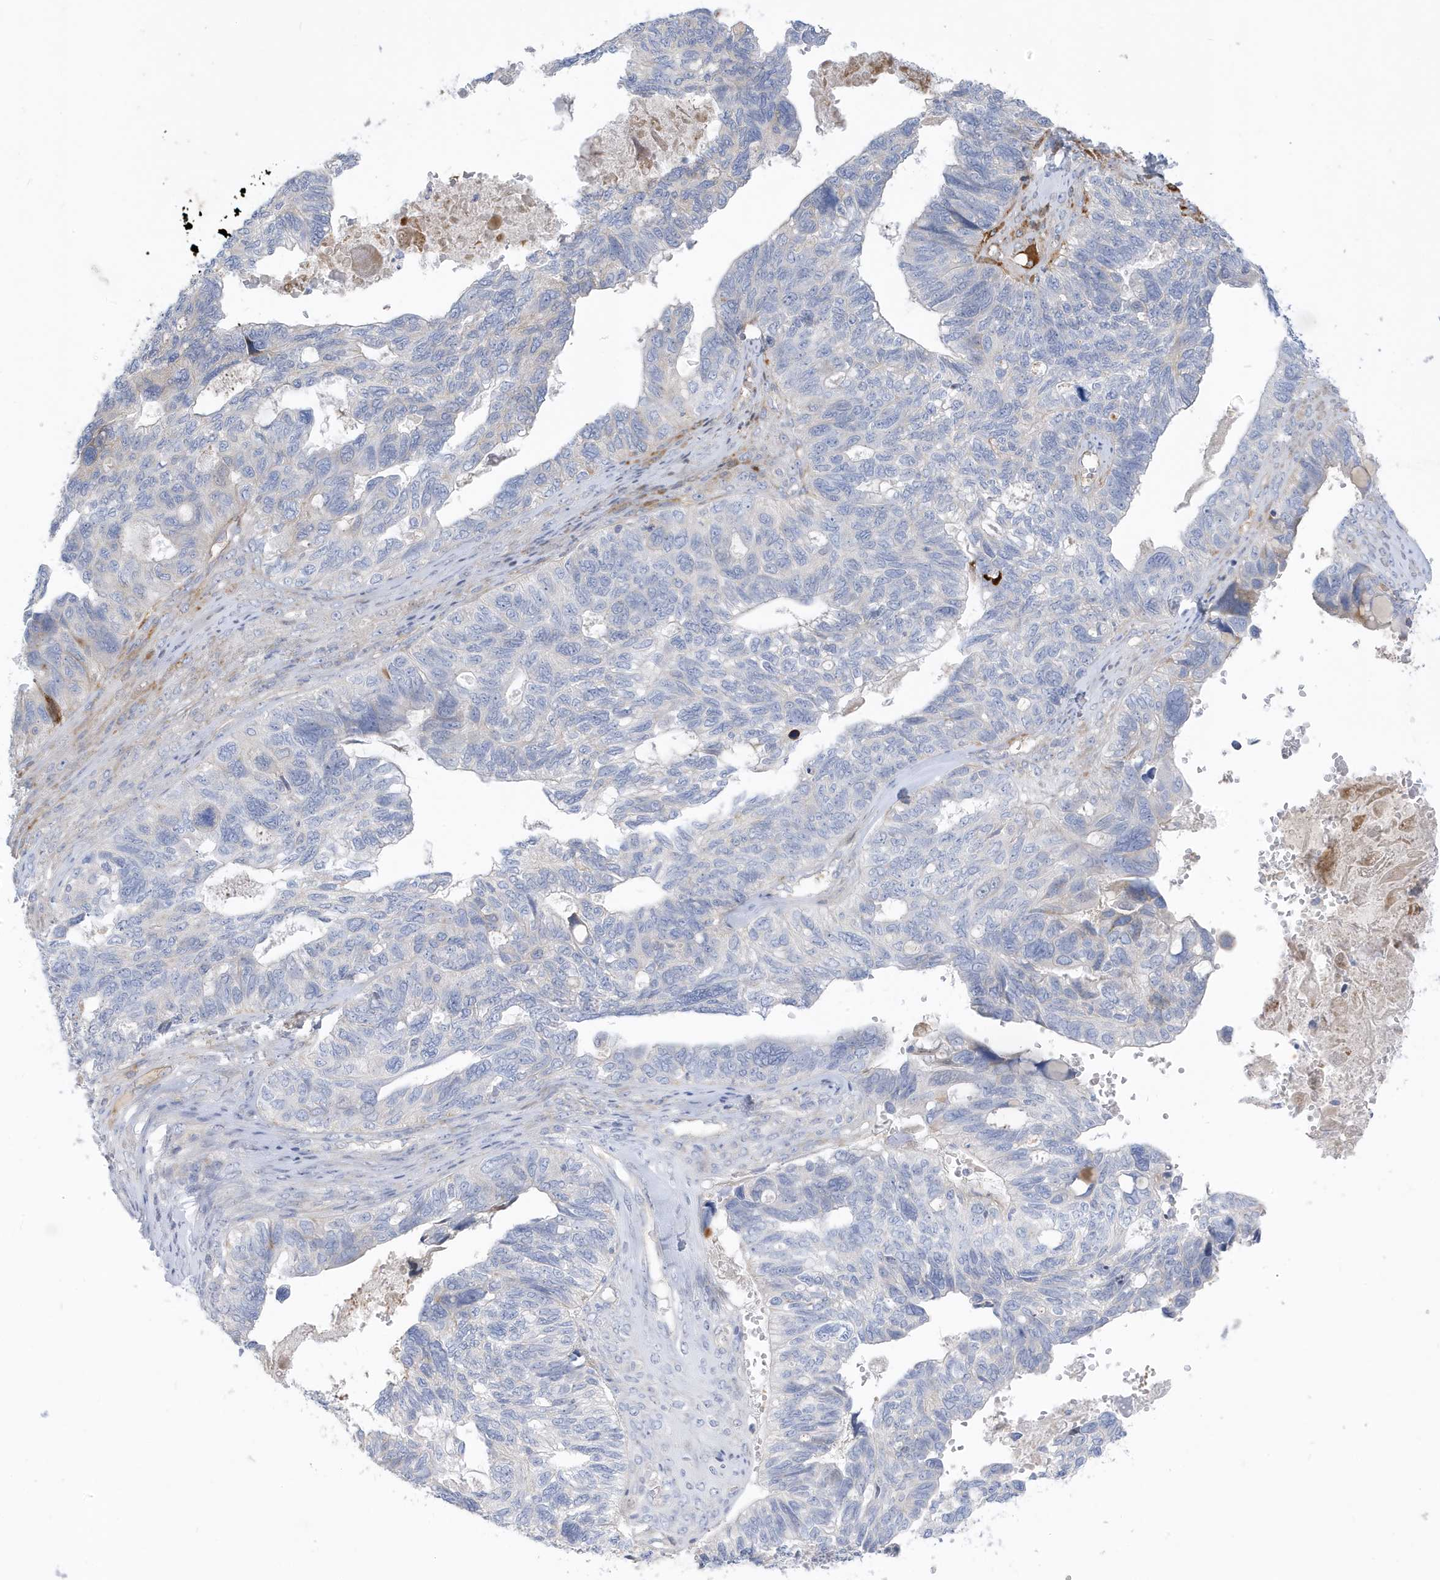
{"staining": {"intensity": "negative", "quantity": "none", "location": "none"}, "tissue": "ovarian cancer", "cell_type": "Tumor cells", "image_type": "cancer", "snomed": [{"axis": "morphology", "description": "Cystadenocarcinoma, serous, NOS"}, {"axis": "topography", "description": "Ovary"}], "caption": "This is a histopathology image of immunohistochemistry (IHC) staining of ovarian serous cystadenocarcinoma, which shows no expression in tumor cells.", "gene": "ATP13A5", "patient": {"sex": "female", "age": 79}}